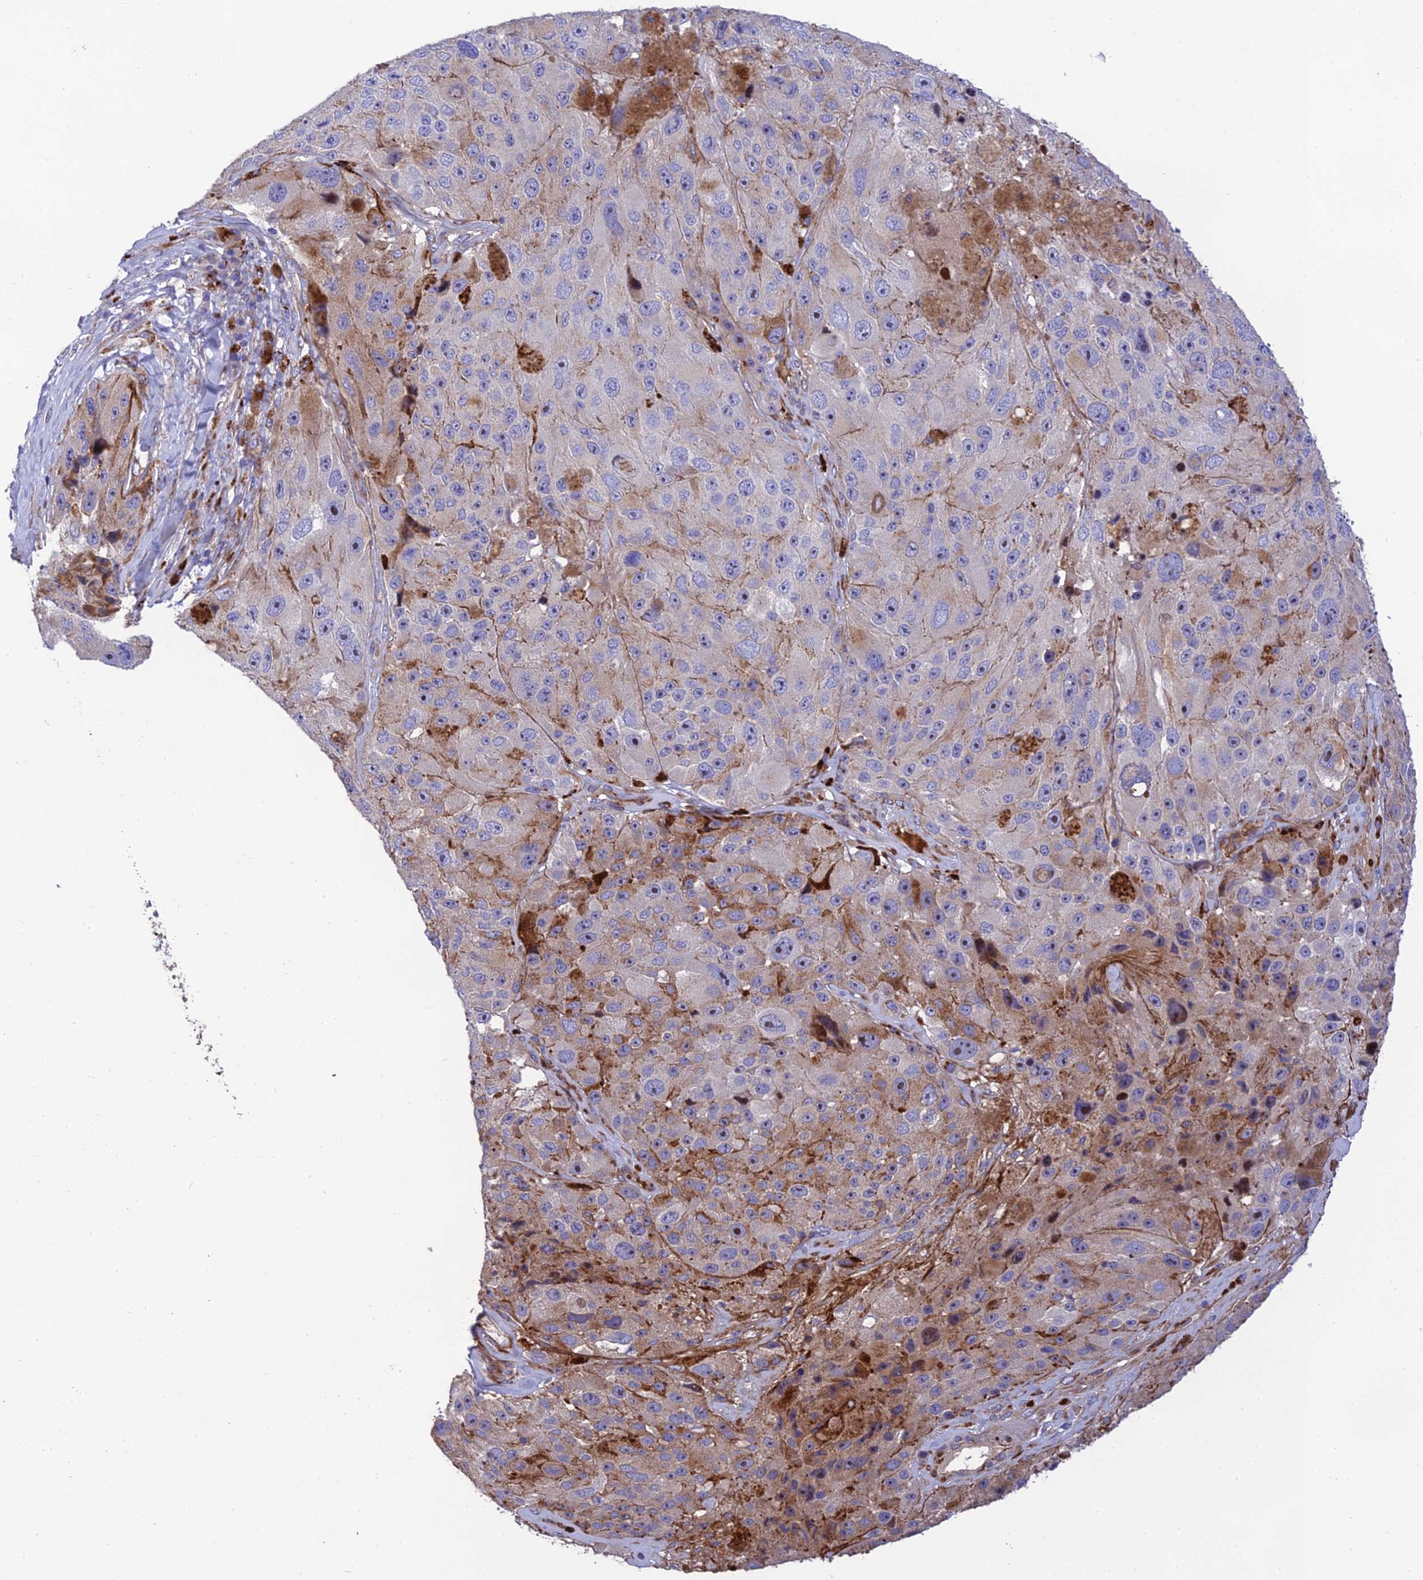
{"staining": {"intensity": "moderate", "quantity": "<25%", "location": "cytoplasmic/membranous"}, "tissue": "melanoma", "cell_type": "Tumor cells", "image_type": "cancer", "snomed": [{"axis": "morphology", "description": "Malignant melanoma, Metastatic site"}, {"axis": "topography", "description": "Lymph node"}], "caption": "Protein expression analysis of human melanoma reveals moderate cytoplasmic/membranous expression in about <25% of tumor cells.", "gene": "CPSF4L", "patient": {"sex": "male", "age": 62}}